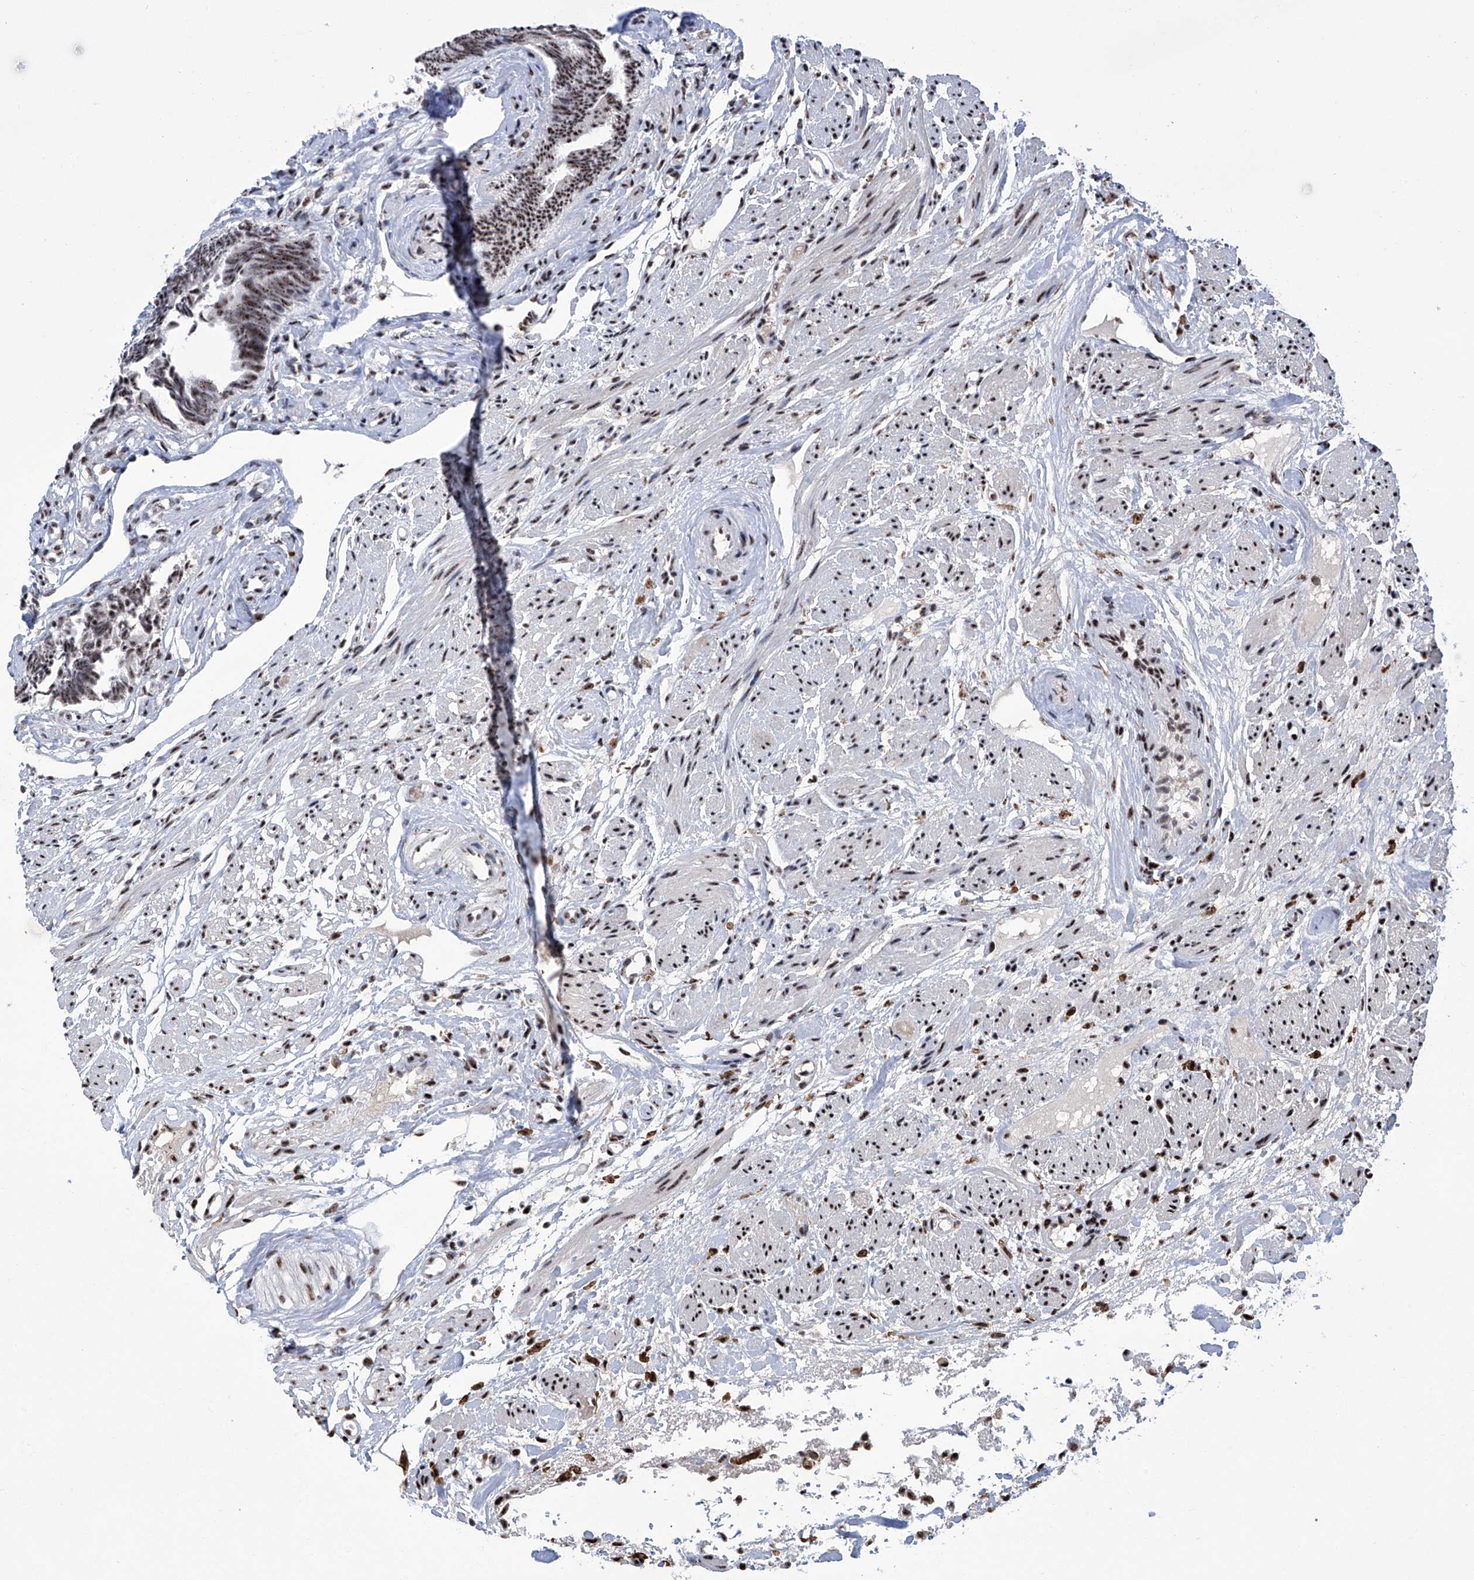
{"staining": {"intensity": "moderate", "quantity": ">75%", "location": "nuclear"}, "tissue": "fallopian tube", "cell_type": "Glandular cells", "image_type": "normal", "snomed": [{"axis": "morphology", "description": "Normal tissue, NOS"}, {"axis": "topography", "description": "Fallopian tube"}], "caption": "A micrograph showing moderate nuclear expression in approximately >75% of glandular cells in benign fallopian tube, as visualized by brown immunohistochemical staining.", "gene": "FBXL4", "patient": {"sex": "female", "age": 39}}